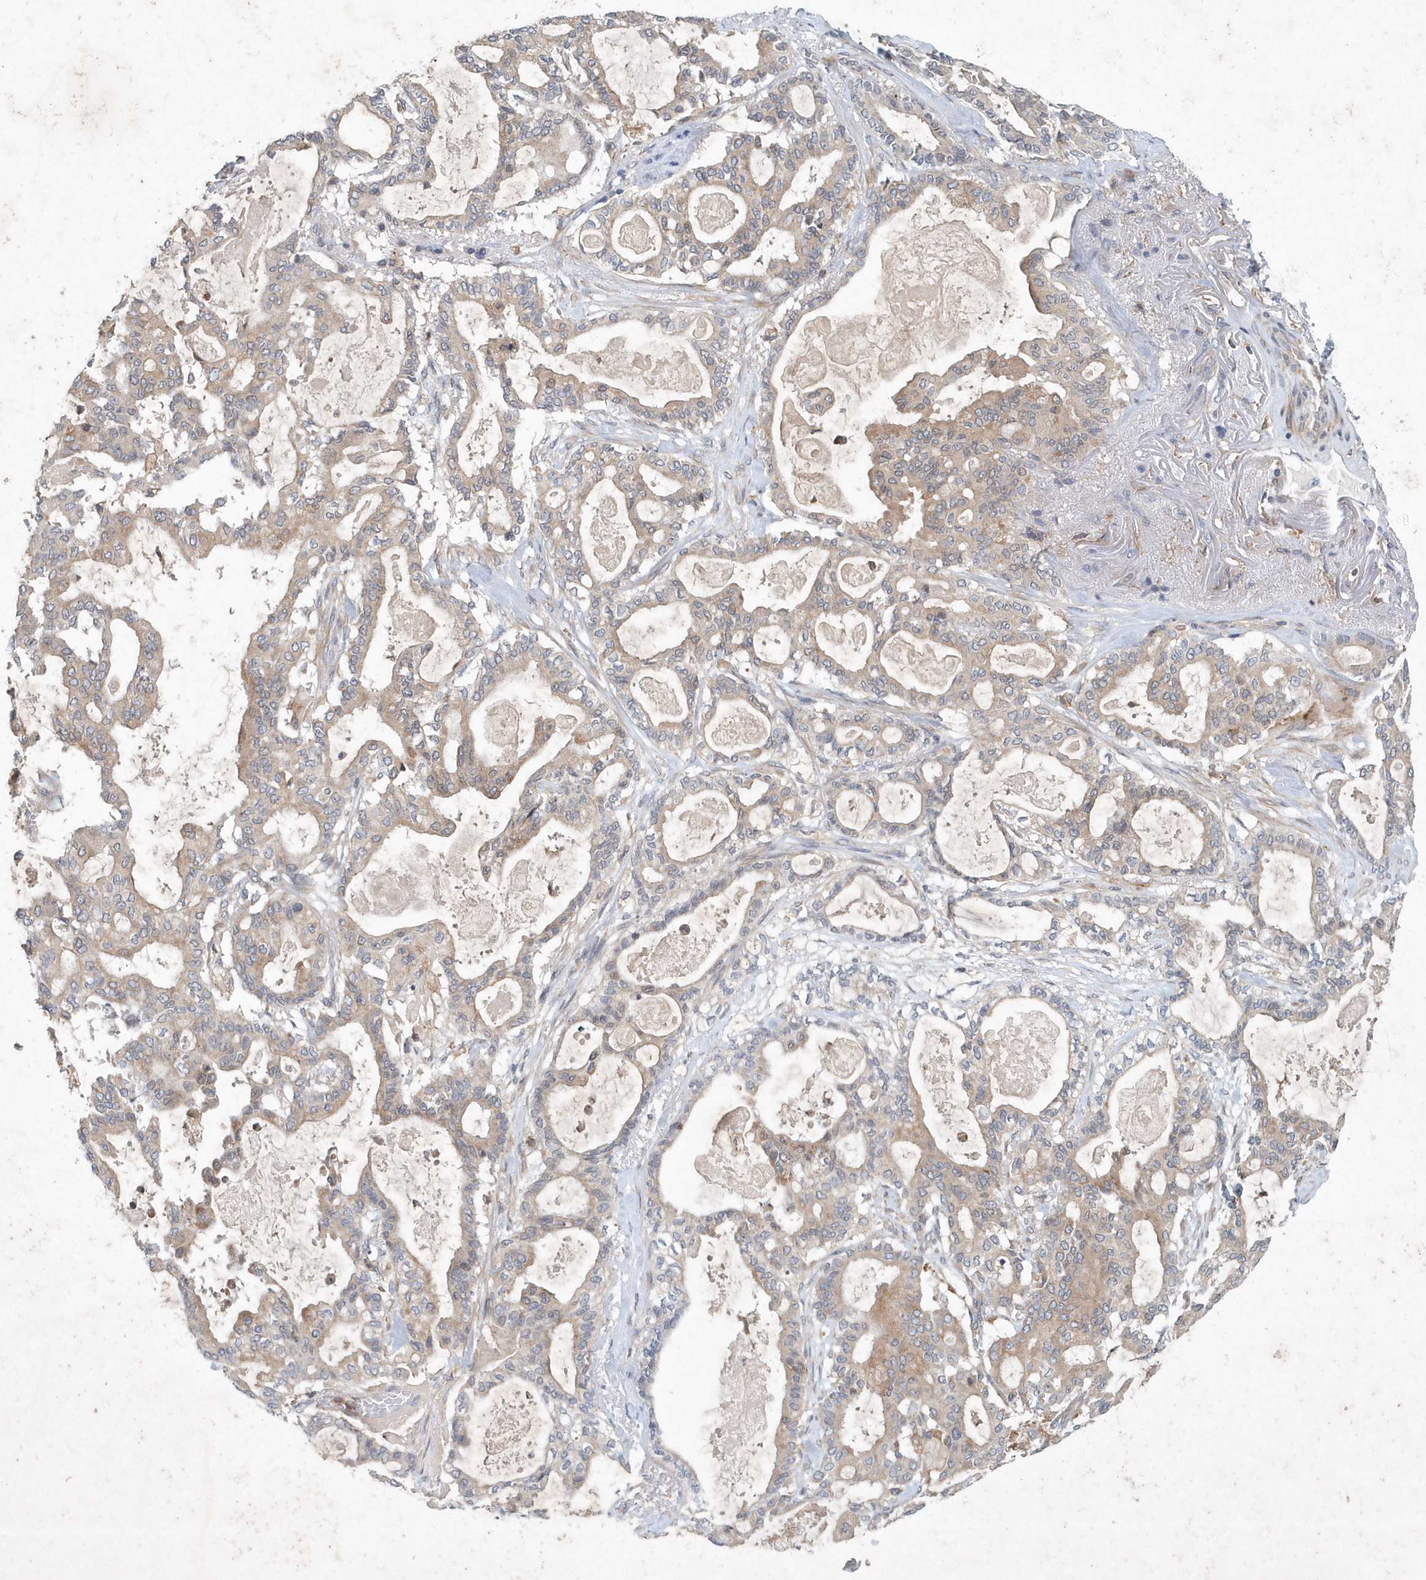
{"staining": {"intensity": "weak", "quantity": "25%-75%", "location": "cytoplasmic/membranous"}, "tissue": "pancreatic cancer", "cell_type": "Tumor cells", "image_type": "cancer", "snomed": [{"axis": "morphology", "description": "Adenocarcinoma, NOS"}, {"axis": "topography", "description": "Pancreas"}], "caption": "A micrograph showing weak cytoplasmic/membranous expression in about 25%-75% of tumor cells in pancreatic cancer, as visualized by brown immunohistochemical staining.", "gene": "P2RY10", "patient": {"sex": "male", "age": 63}}